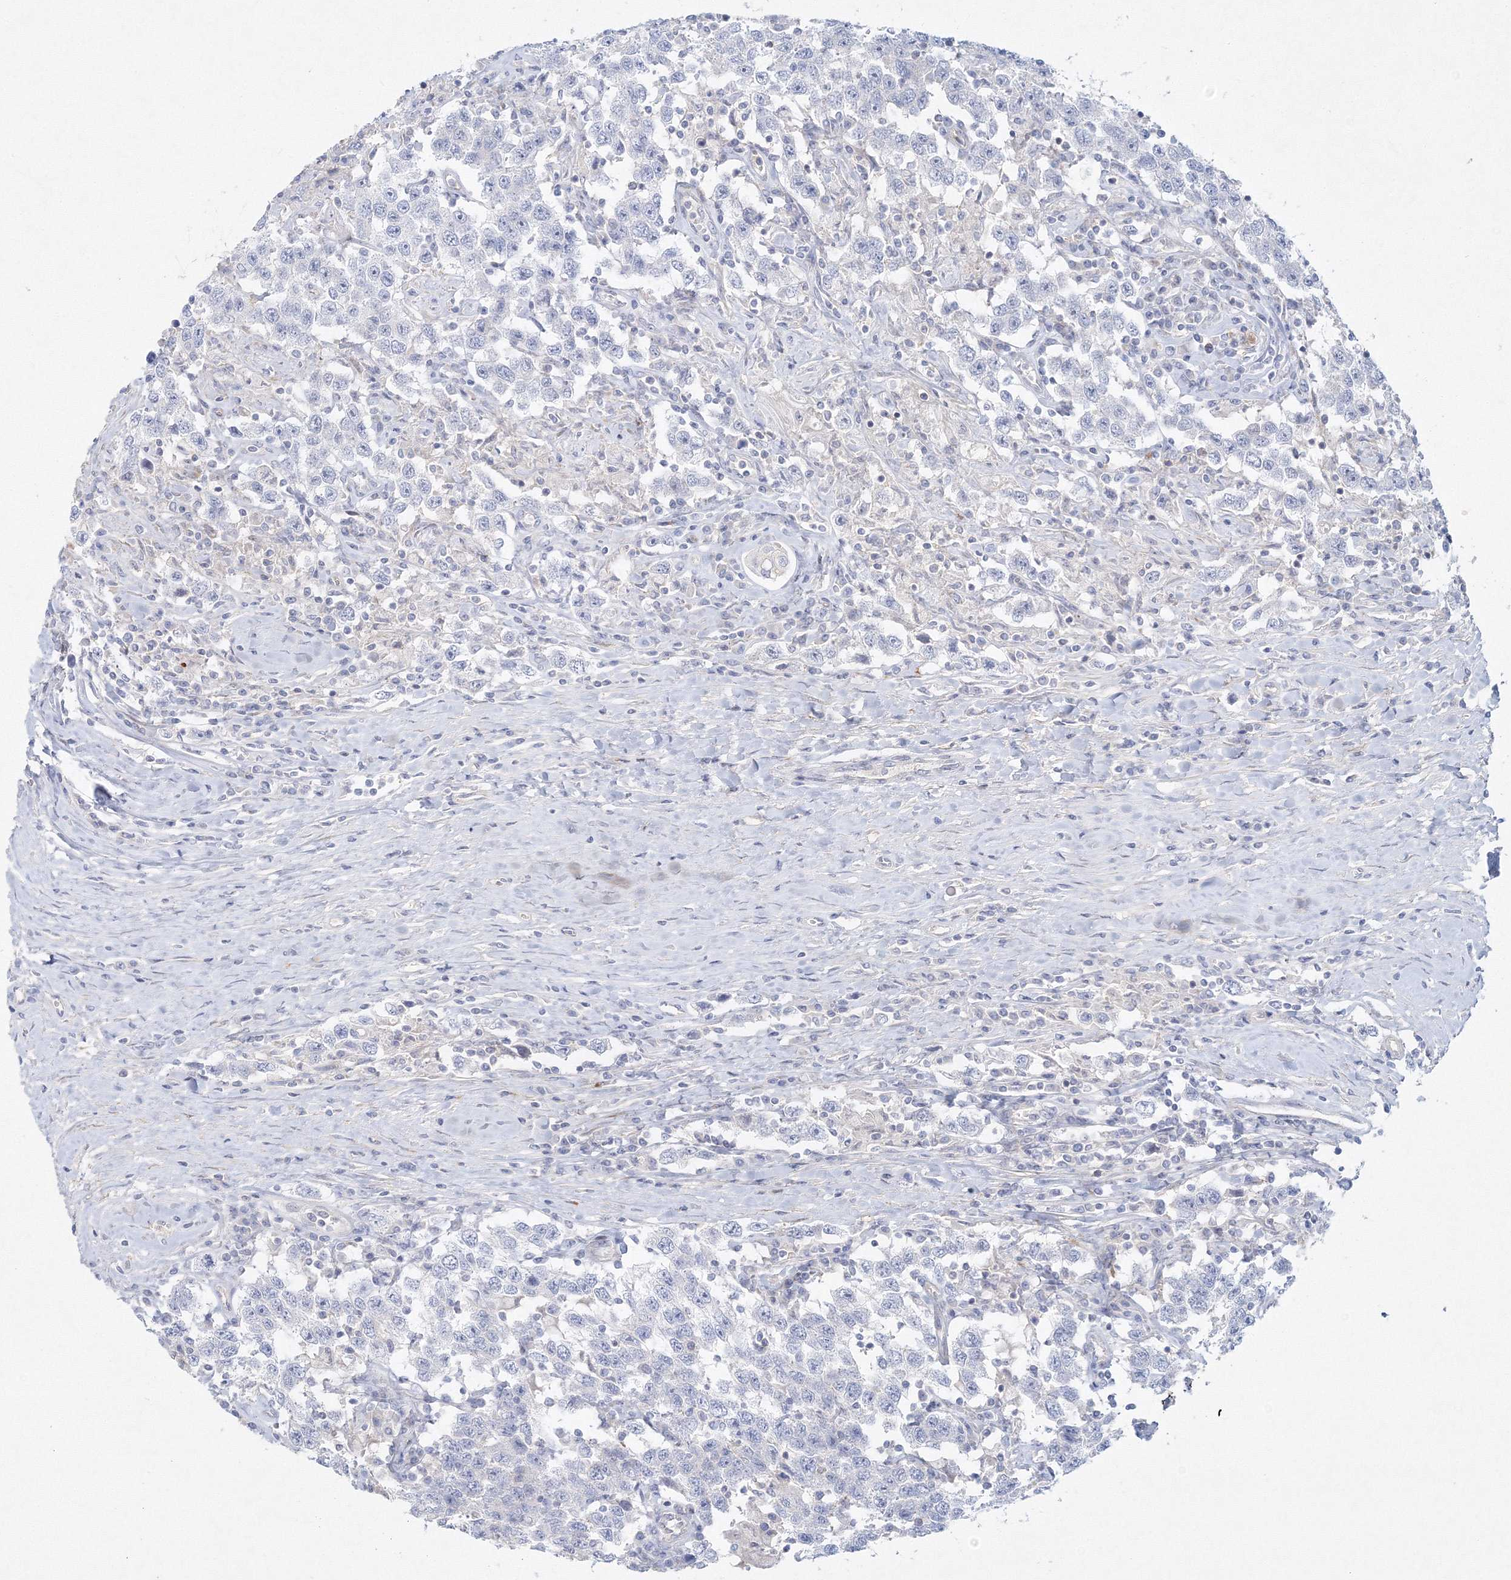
{"staining": {"intensity": "negative", "quantity": "none", "location": "none"}, "tissue": "testis cancer", "cell_type": "Tumor cells", "image_type": "cancer", "snomed": [{"axis": "morphology", "description": "Seminoma, NOS"}, {"axis": "topography", "description": "Testis"}], "caption": "This is an immunohistochemistry (IHC) image of seminoma (testis). There is no staining in tumor cells.", "gene": "DNAH1", "patient": {"sex": "male", "age": 41}}